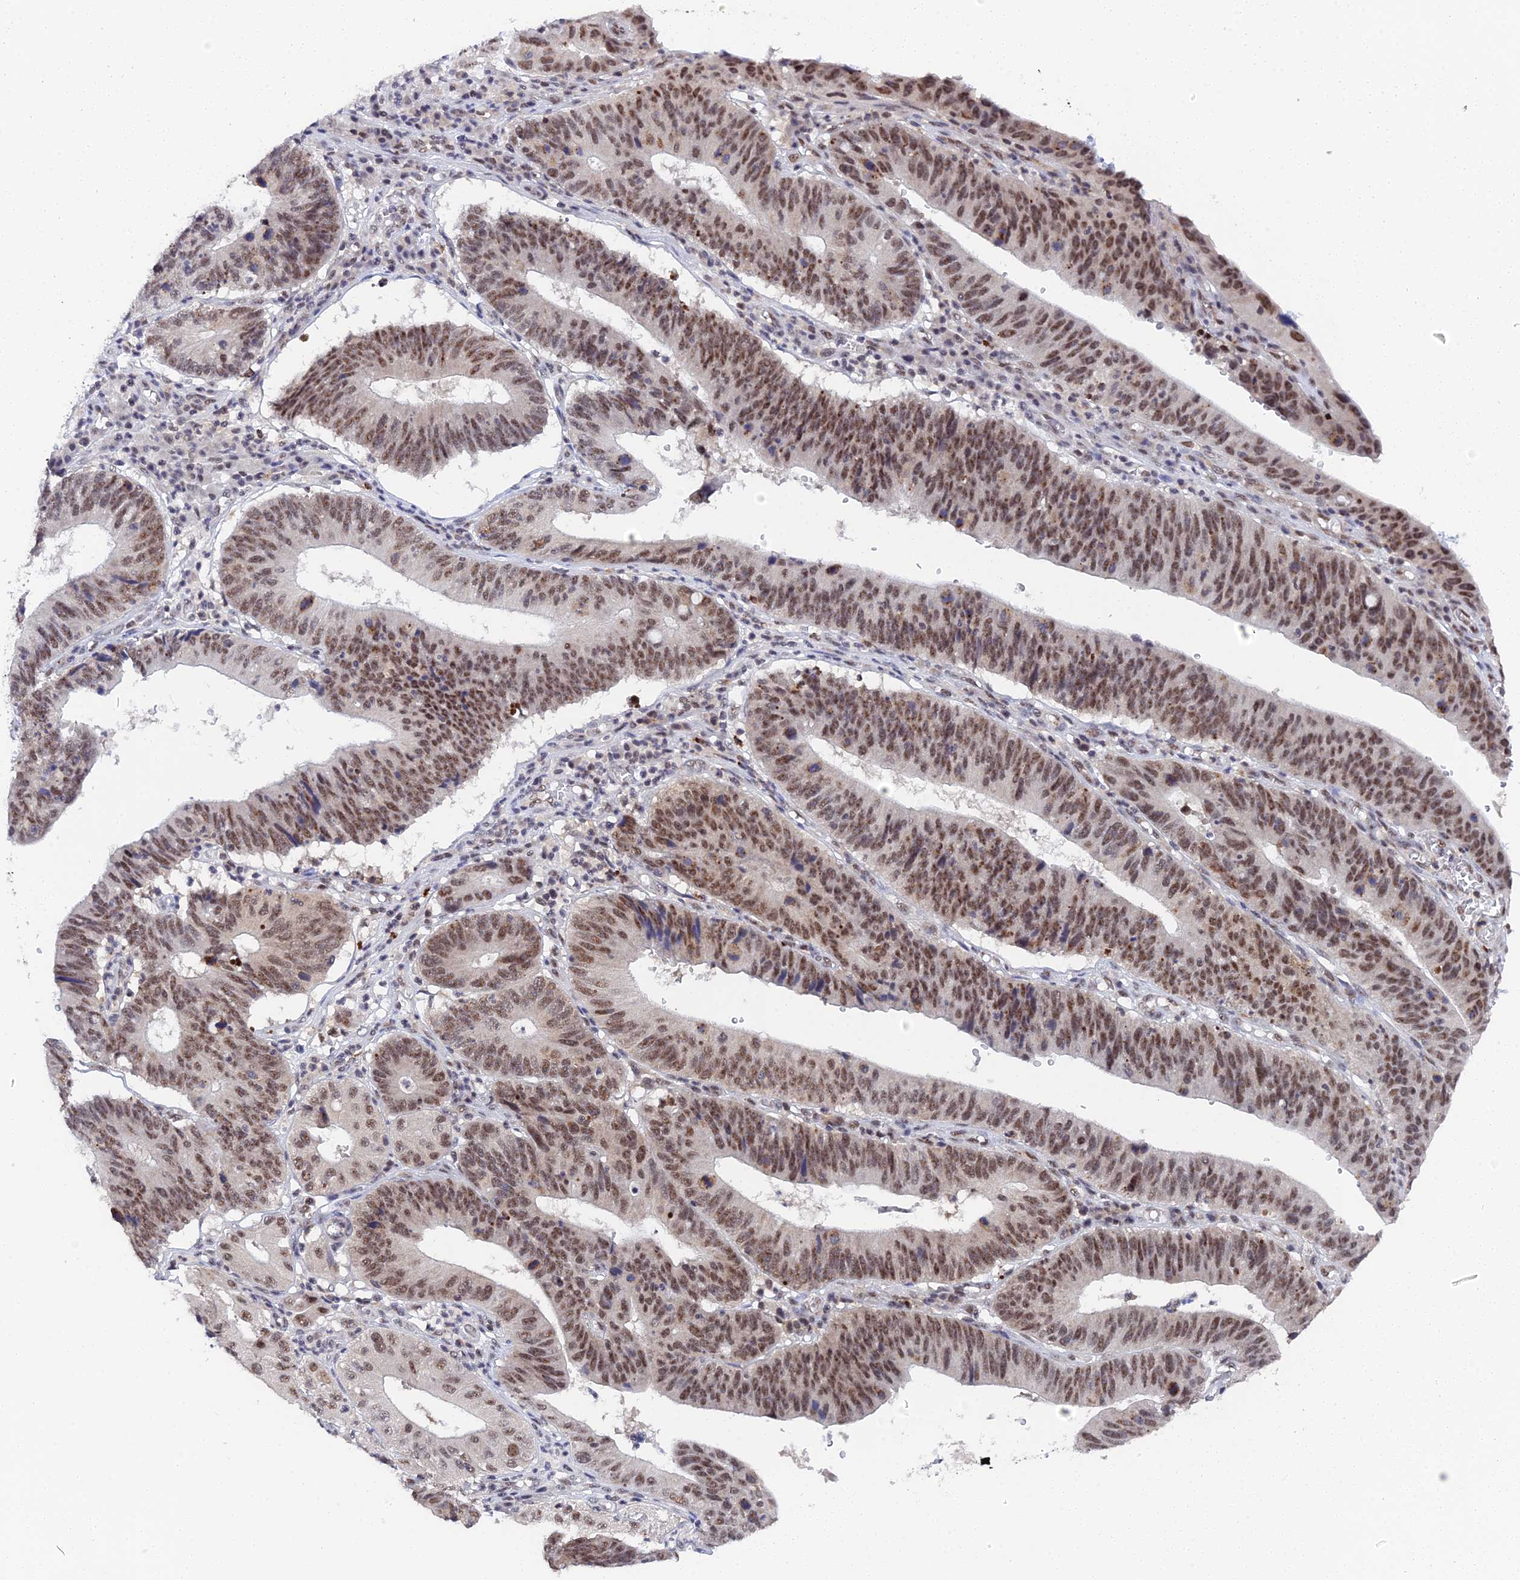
{"staining": {"intensity": "moderate", "quantity": ">75%", "location": "cytoplasmic/membranous,nuclear"}, "tissue": "stomach cancer", "cell_type": "Tumor cells", "image_type": "cancer", "snomed": [{"axis": "morphology", "description": "Adenocarcinoma, NOS"}, {"axis": "topography", "description": "Stomach"}], "caption": "Moderate cytoplasmic/membranous and nuclear positivity for a protein is appreciated in about >75% of tumor cells of stomach adenocarcinoma using IHC.", "gene": "MAGOHB", "patient": {"sex": "male", "age": 59}}